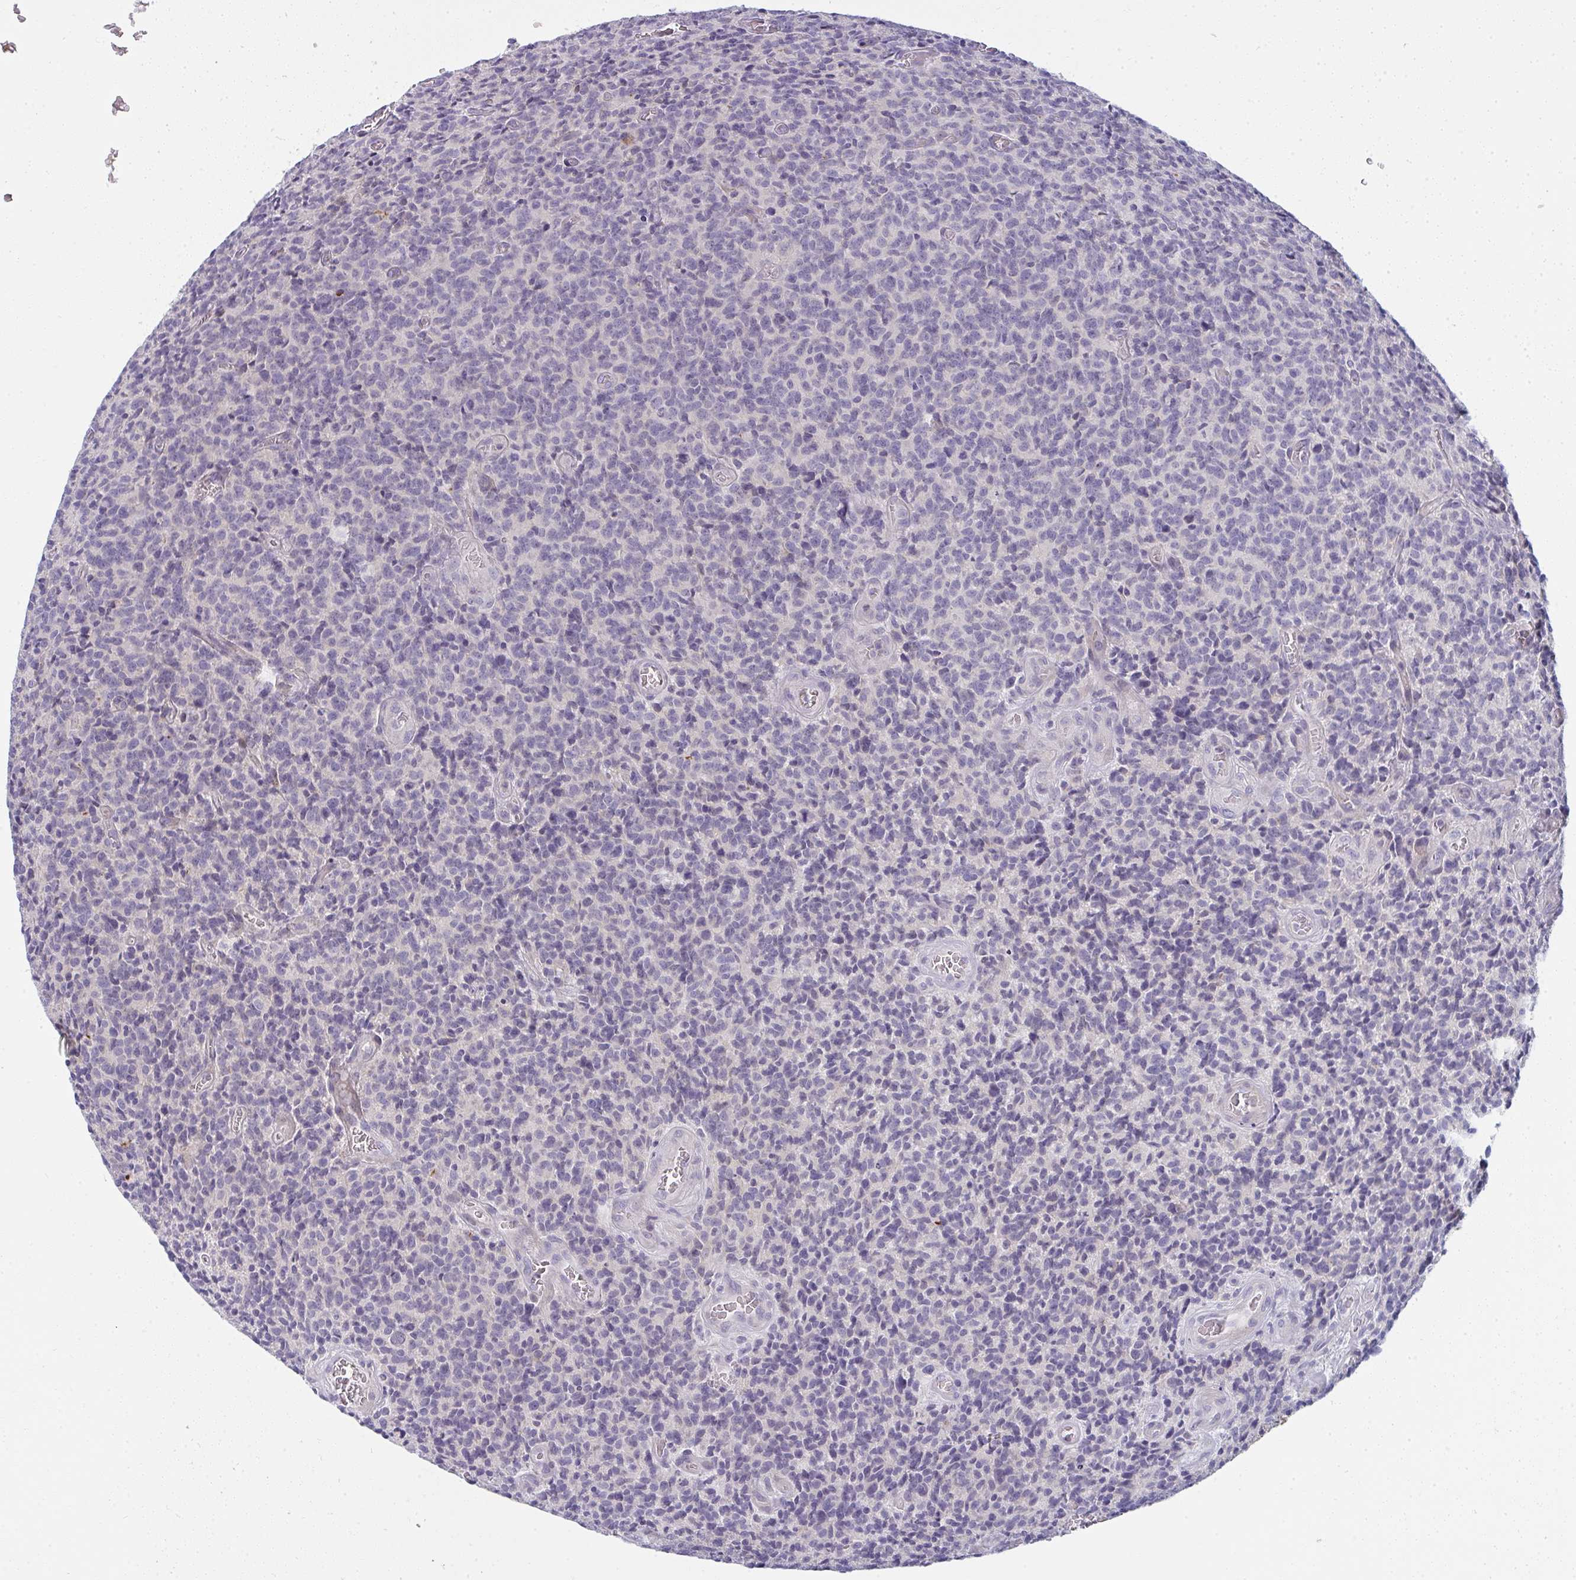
{"staining": {"intensity": "negative", "quantity": "none", "location": "none"}, "tissue": "glioma", "cell_type": "Tumor cells", "image_type": "cancer", "snomed": [{"axis": "morphology", "description": "Glioma, malignant, High grade"}, {"axis": "topography", "description": "Brain"}], "caption": "Malignant high-grade glioma was stained to show a protein in brown. There is no significant expression in tumor cells.", "gene": "SHB", "patient": {"sex": "male", "age": 76}}